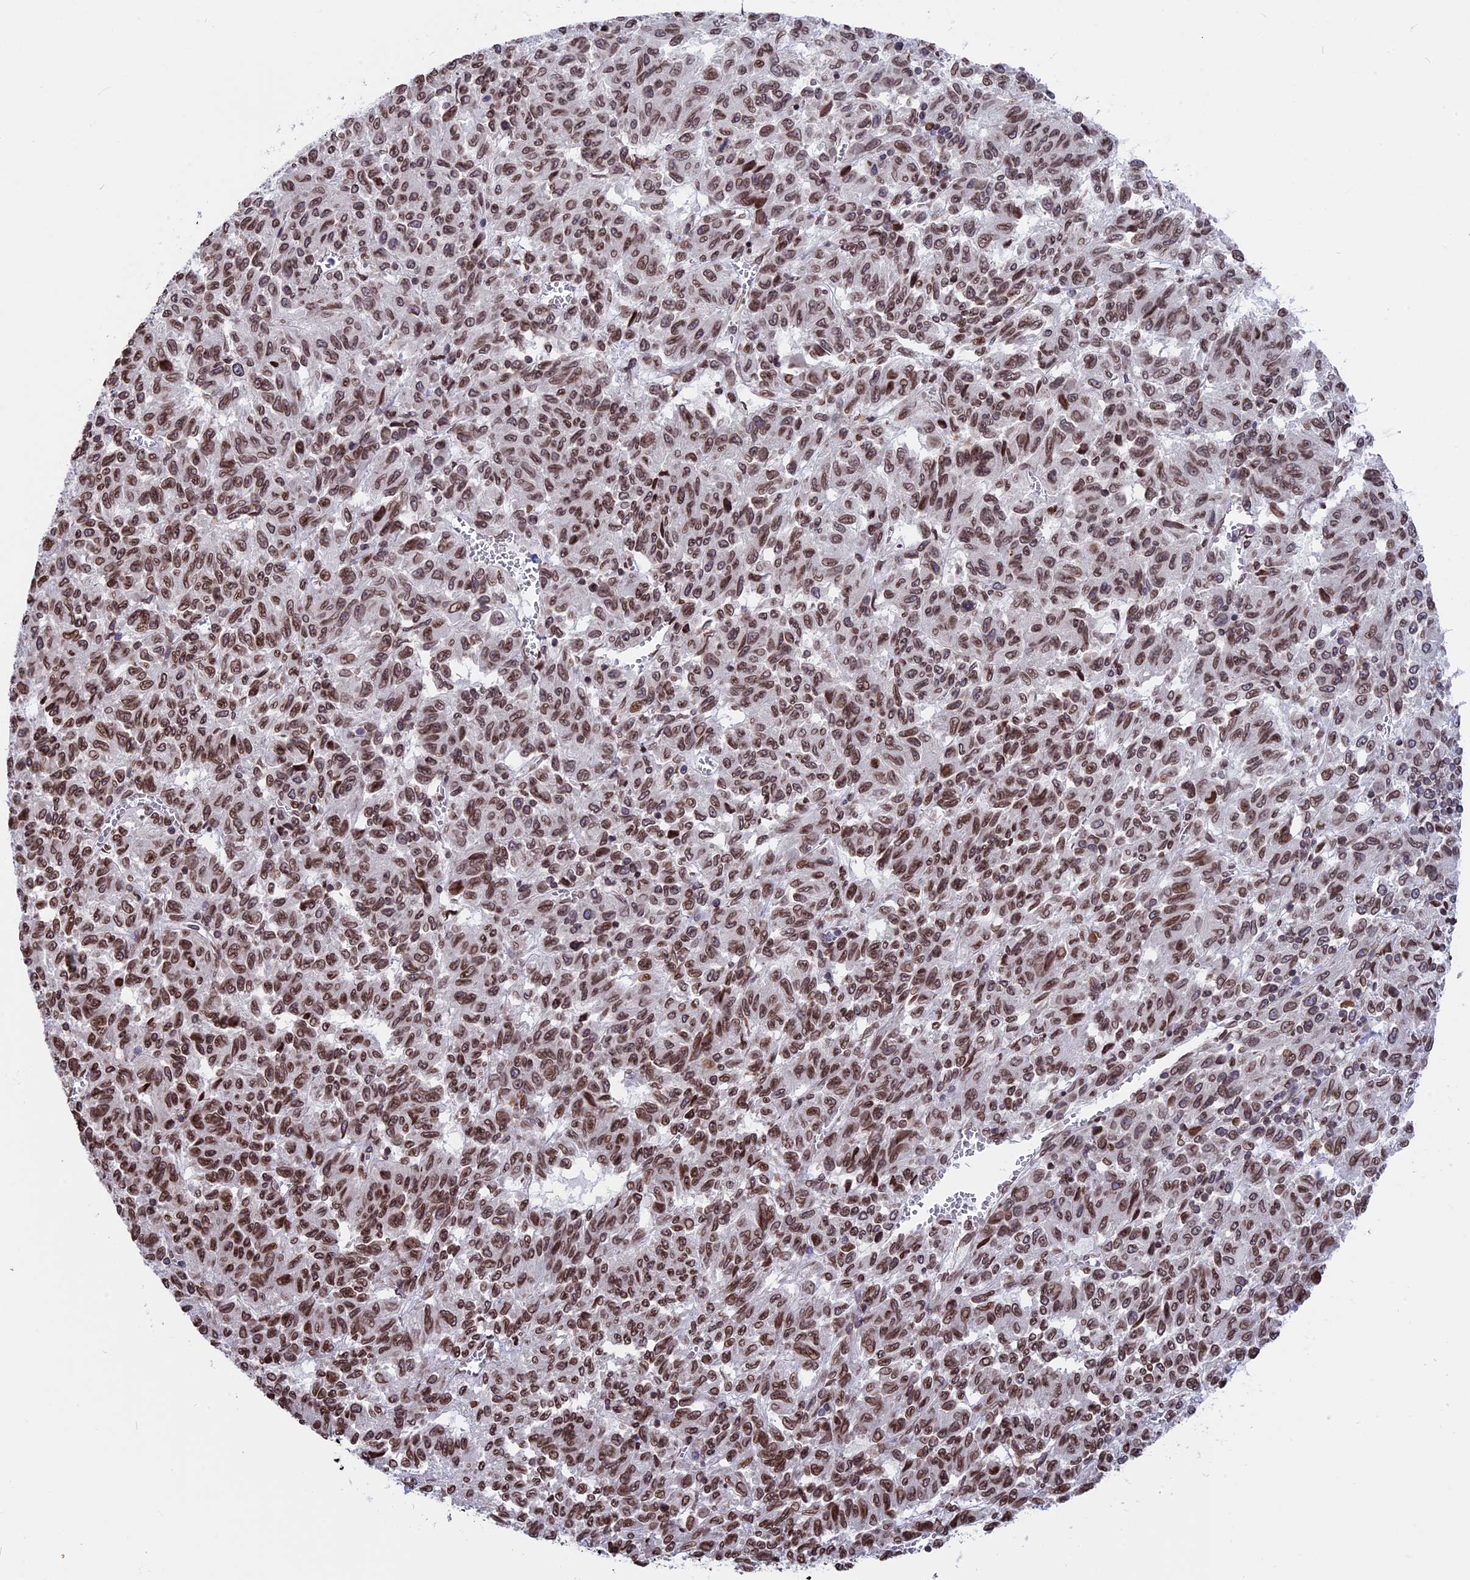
{"staining": {"intensity": "moderate", "quantity": ">75%", "location": "cytoplasmic/membranous,nuclear"}, "tissue": "melanoma", "cell_type": "Tumor cells", "image_type": "cancer", "snomed": [{"axis": "morphology", "description": "Malignant melanoma, Metastatic site"}, {"axis": "topography", "description": "Lung"}], "caption": "Moderate cytoplasmic/membranous and nuclear protein positivity is appreciated in about >75% of tumor cells in malignant melanoma (metastatic site).", "gene": "PTCHD4", "patient": {"sex": "male", "age": 64}}